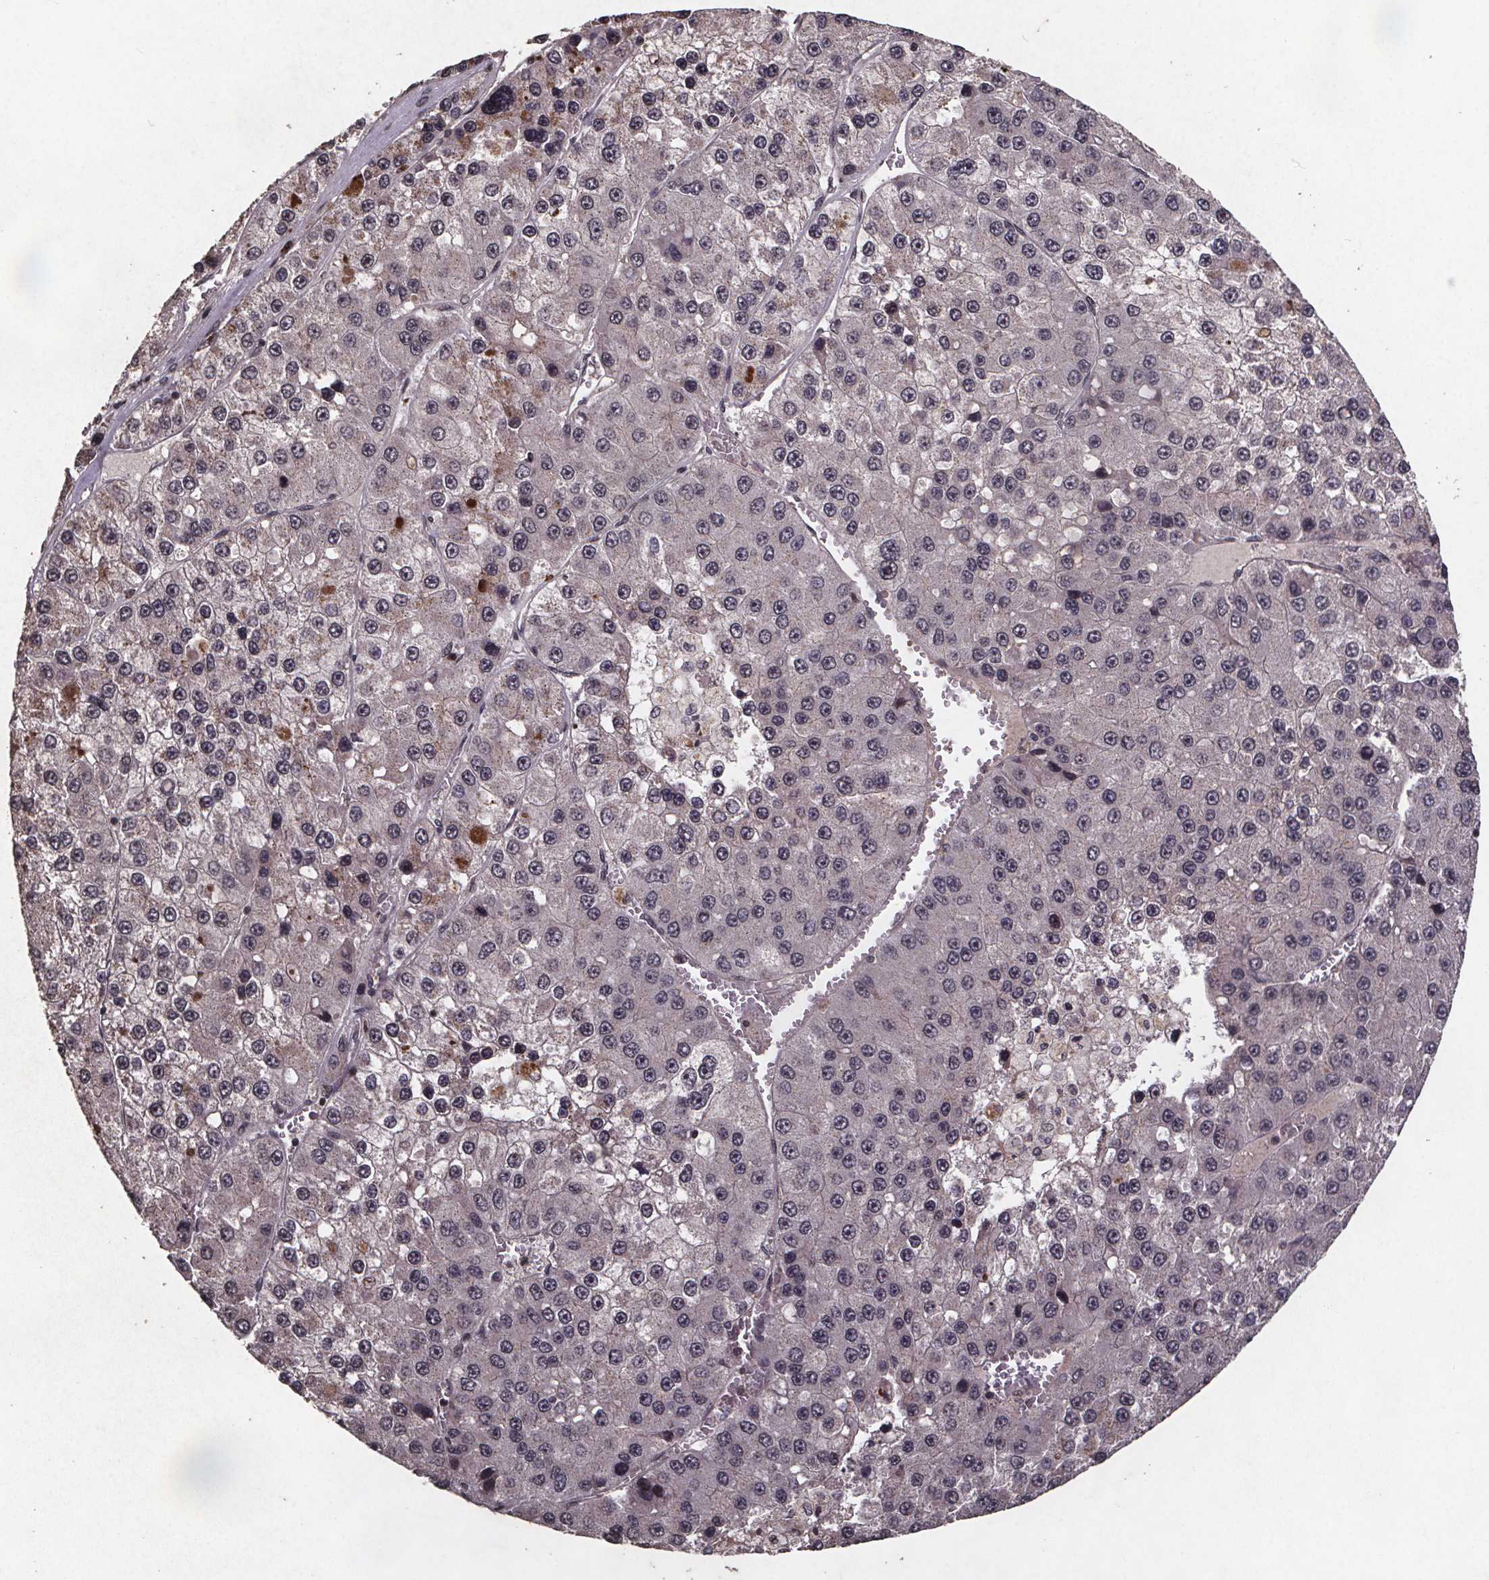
{"staining": {"intensity": "moderate", "quantity": "<25%", "location": "cytoplasmic/membranous"}, "tissue": "liver cancer", "cell_type": "Tumor cells", "image_type": "cancer", "snomed": [{"axis": "morphology", "description": "Carcinoma, Hepatocellular, NOS"}, {"axis": "topography", "description": "Liver"}], "caption": "Immunohistochemical staining of human liver cancer (hepatocellular carcinoma) reveals low levels of moderate cytoplasmic/membranous staining in about <25% of tumor cells.", "gene": "GPX3", "patient": {"sex": "female", "age": 73}}